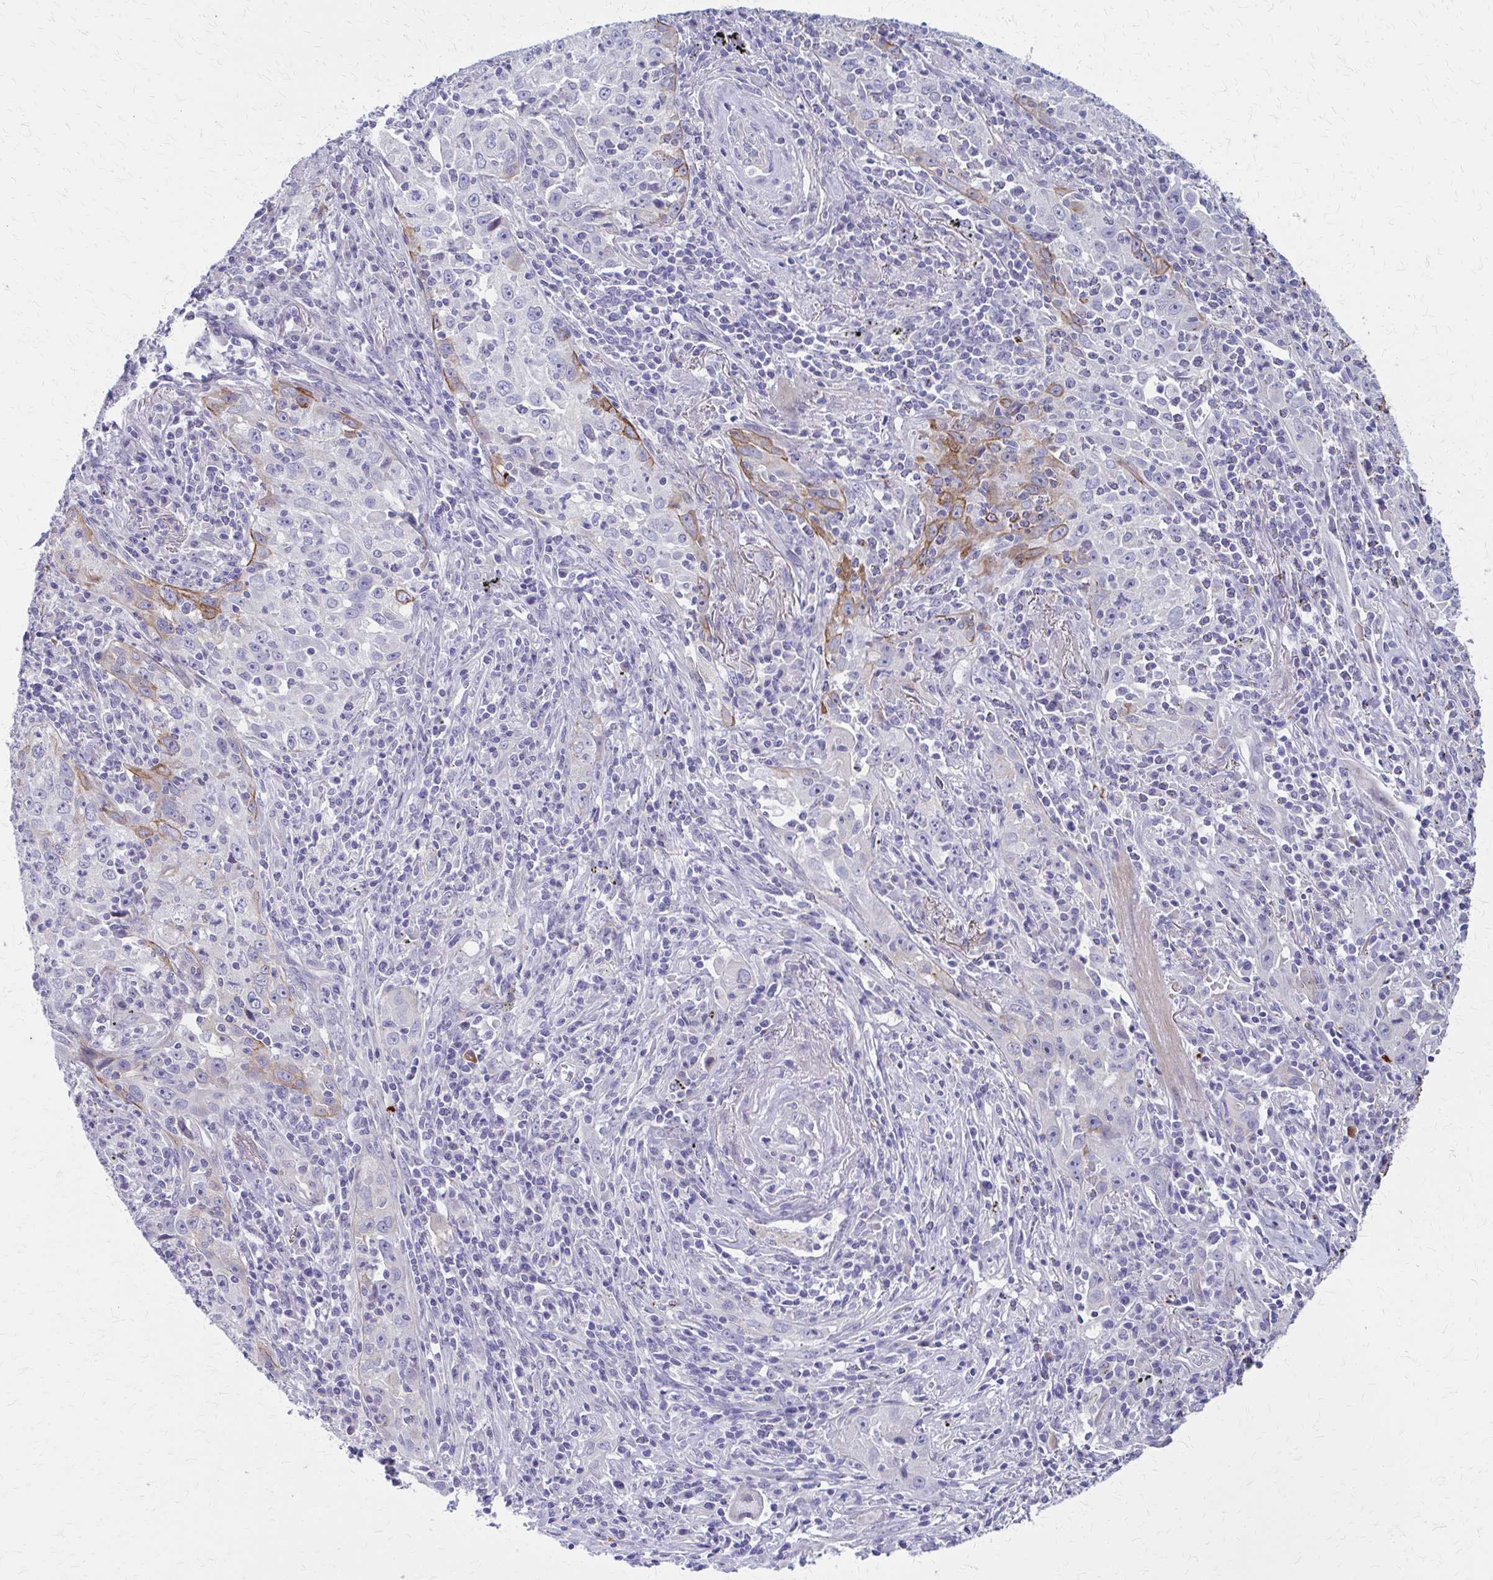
{"staining": {"intensity": "moderate", "quantity": "<25%", "location": "cytoplasmic/membranous"}, "tissue": "lung cancer", "cell_type": "Tumor cells", "image_type": "cancer", "snomed": [{"axis": "morphology", "description": "Squamous cell carcinoma, NOS"}, {"axis": "topography", "description": "Lung"}], "caption": "Squamous cell carcinoma (lung) tissue shows moderate cytoplasmic/membranous expression in about <25% of tumor cells", "gene": "GLYATL2", "patient": {"sex": "male", "age": 71}}